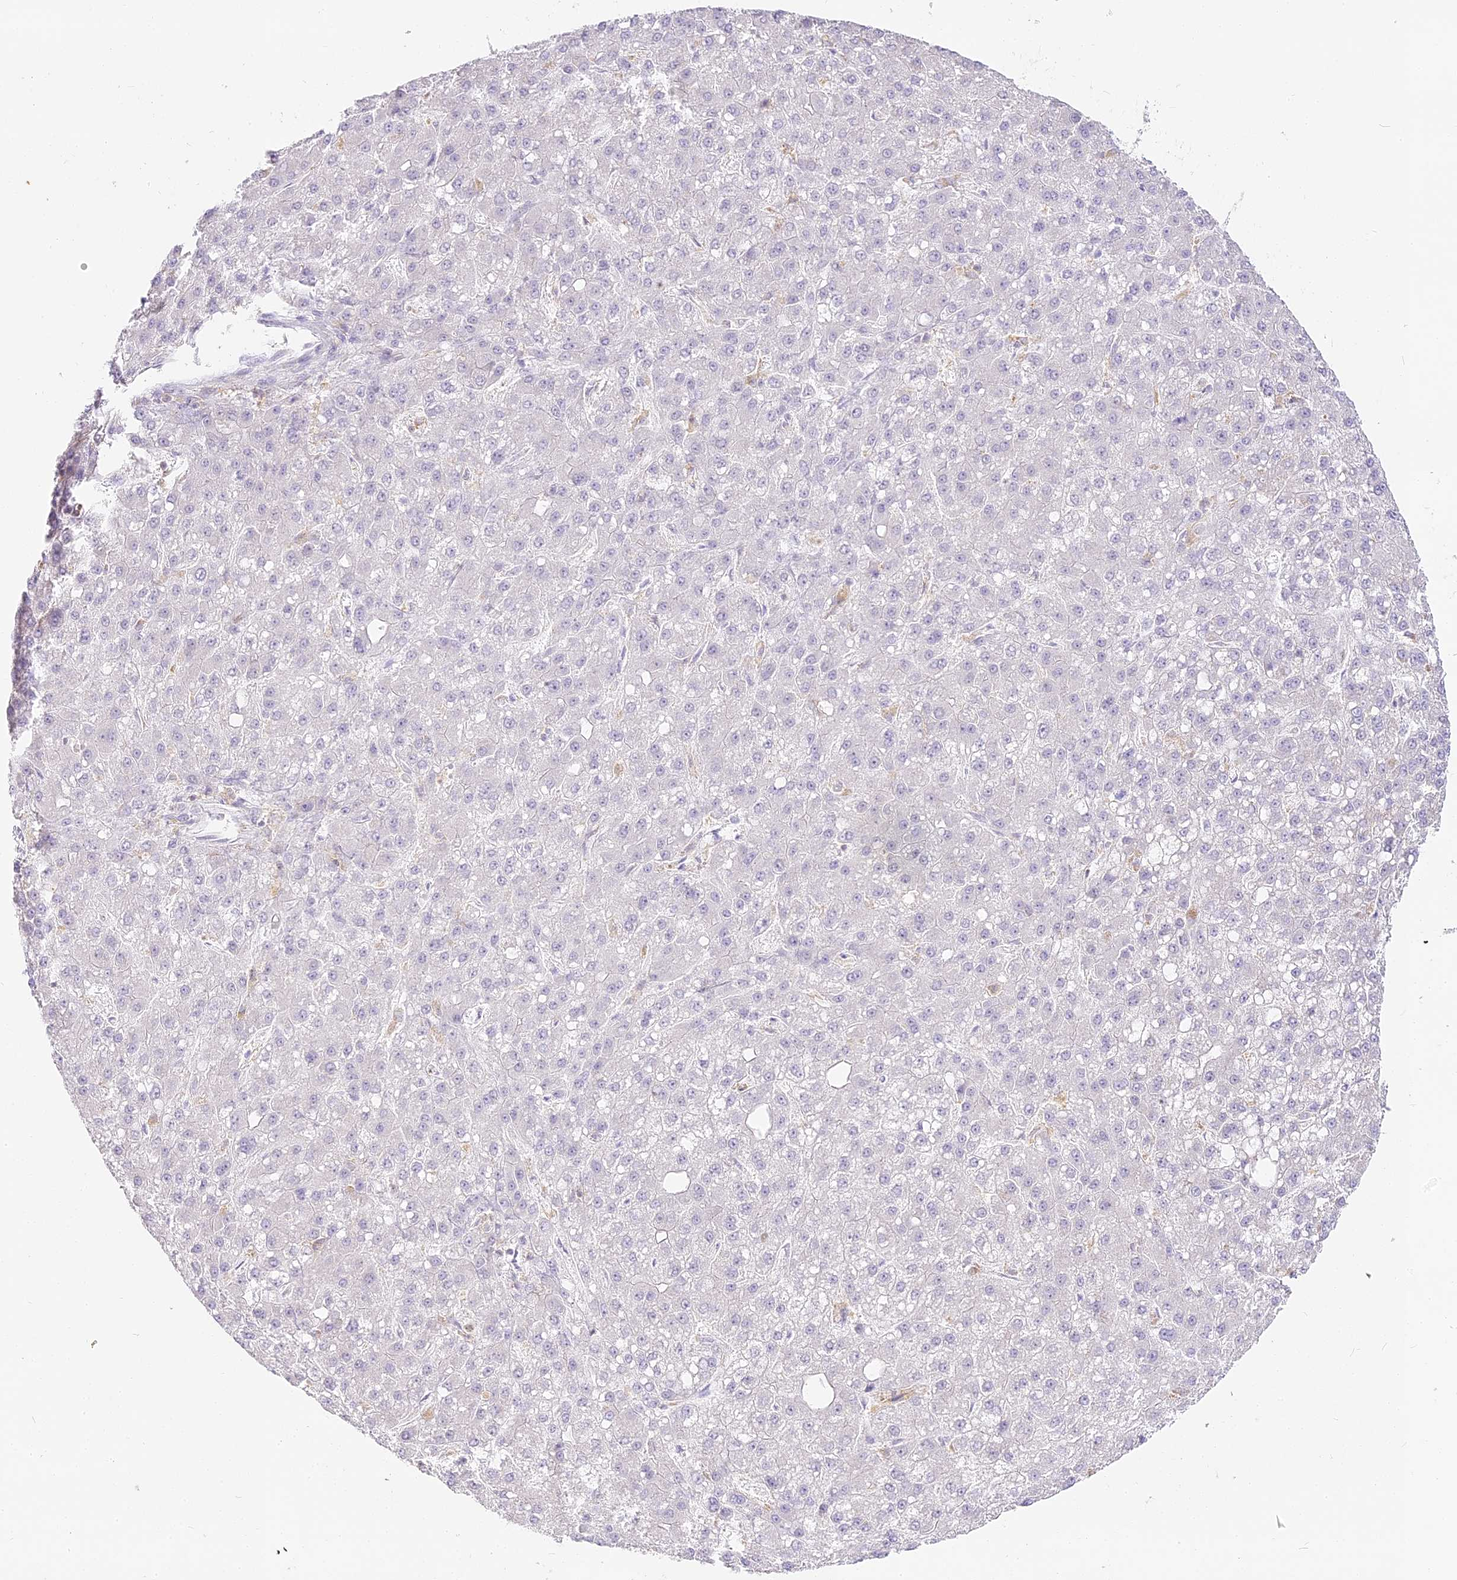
{"staining": {"intensity": "negative", "quantity": "none", "location": "none"}, "tissue": "liver cancer", "cell_type": "Tumor cells", "image_type": "cancer", "snomed": [{"axis": "morphology", "description": "Carcinoma, Hepatocellular, NOS"}, {"axis": "topography", "description": "Liver"}], "caption": "DAB (3,3'-diaminobenzidine) immunohistochemical staining of hepatocellular carcinoma (liver) reveals no significant staining in tumor cells.", "gene": "DOCK2", "patient": {"sex": "male", "age": 67}}